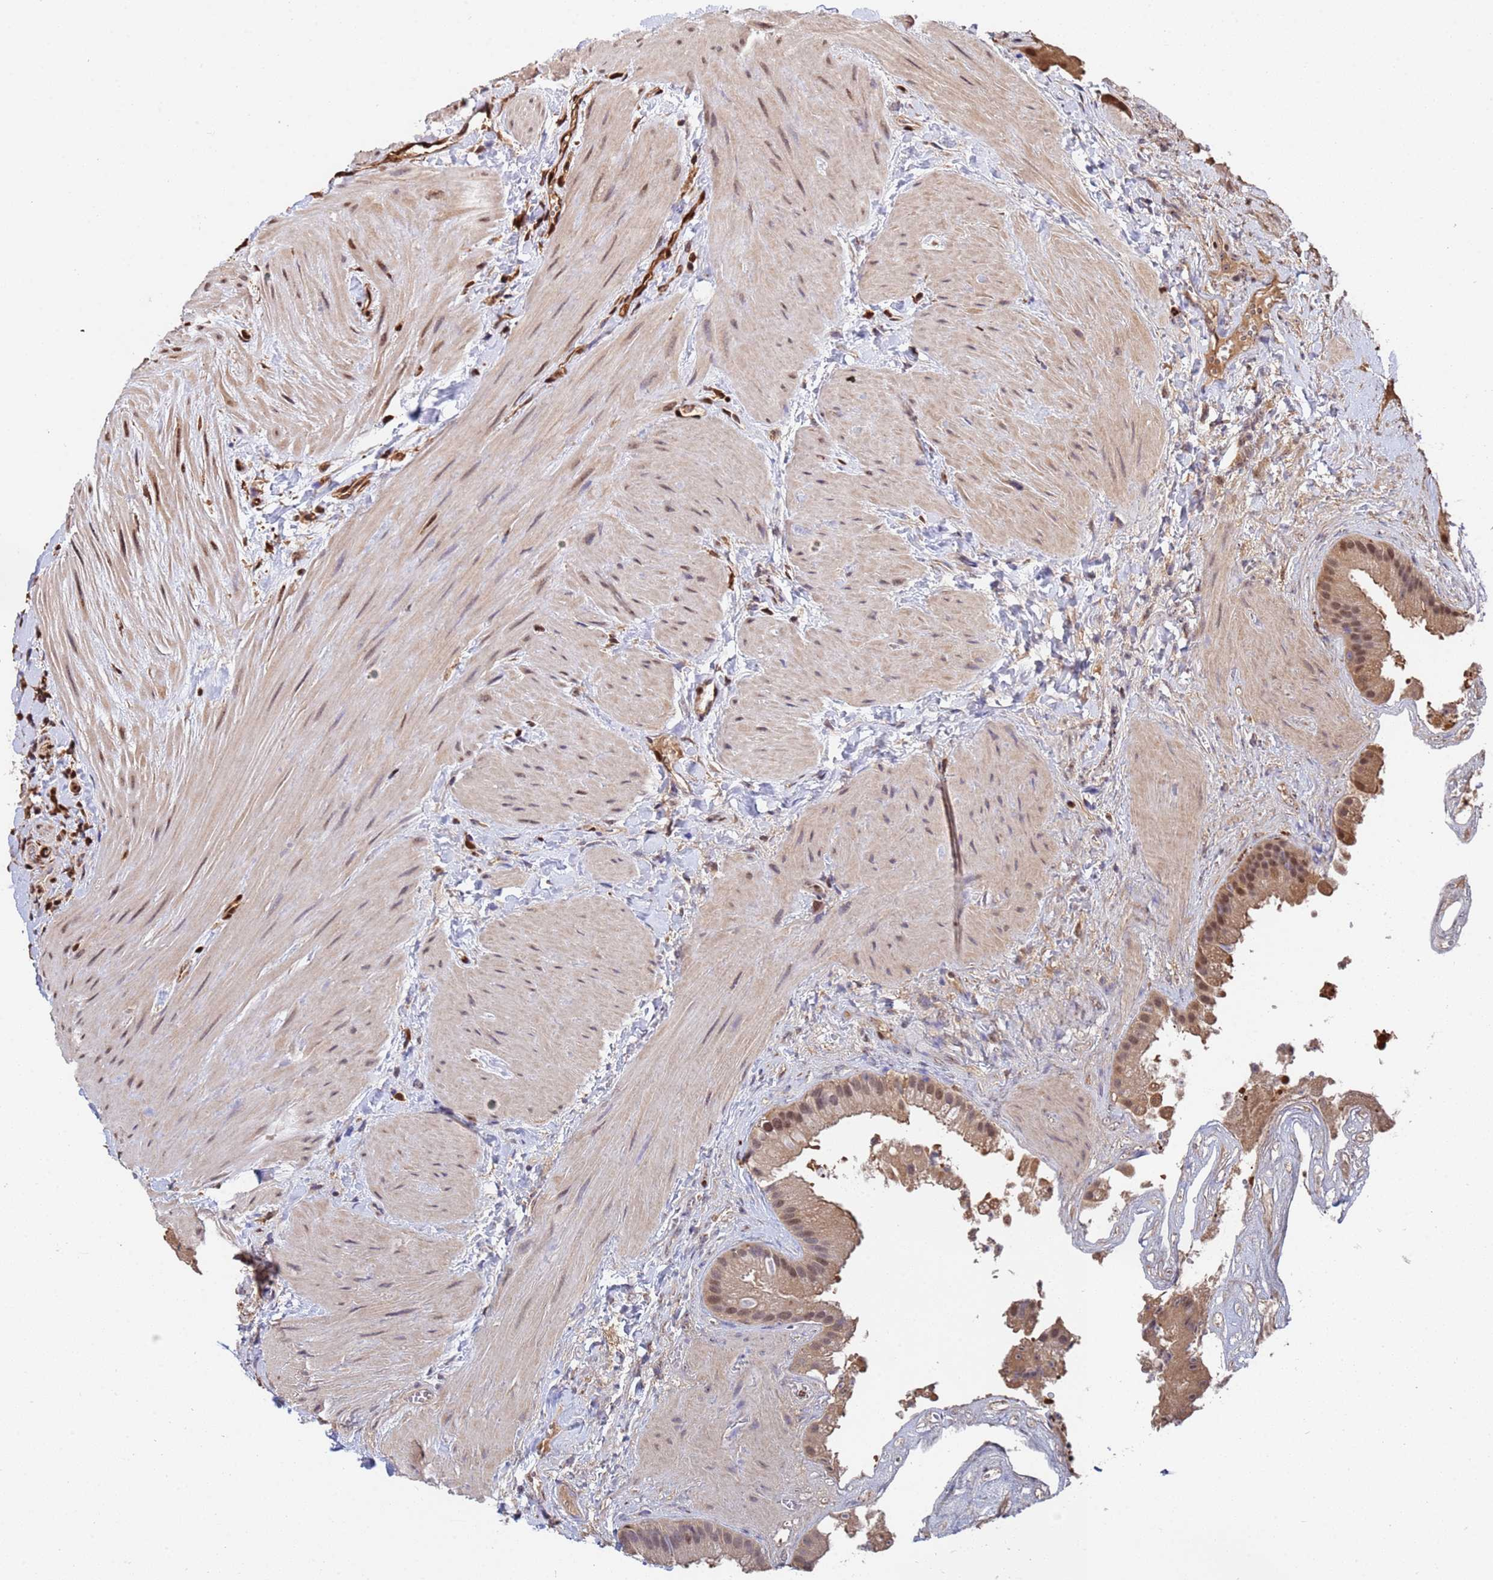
{"staining": {"intensity": "moderate", "quantity": ">75%", "location": "cytoplasmic/membranous,nuclear"}, "tissue": "gallbladder", "cell_type": "Glandular cells", "image_type": "normal", "snomed": [{"axis": "morphology", "description": "Normal tissue, NOS"}, {"axis": "topography", "description": "Gallbladder"}], "caption": "Gallbladder stained for a protein displays moderate cytoplasmic/membranous,nuclear positivity in glandular cells. Ihc stains the protein of interest in brown and the nuclei are stained blue.", "gene": "SUMO2", "patient": {"sex": "male", "age": 55}}